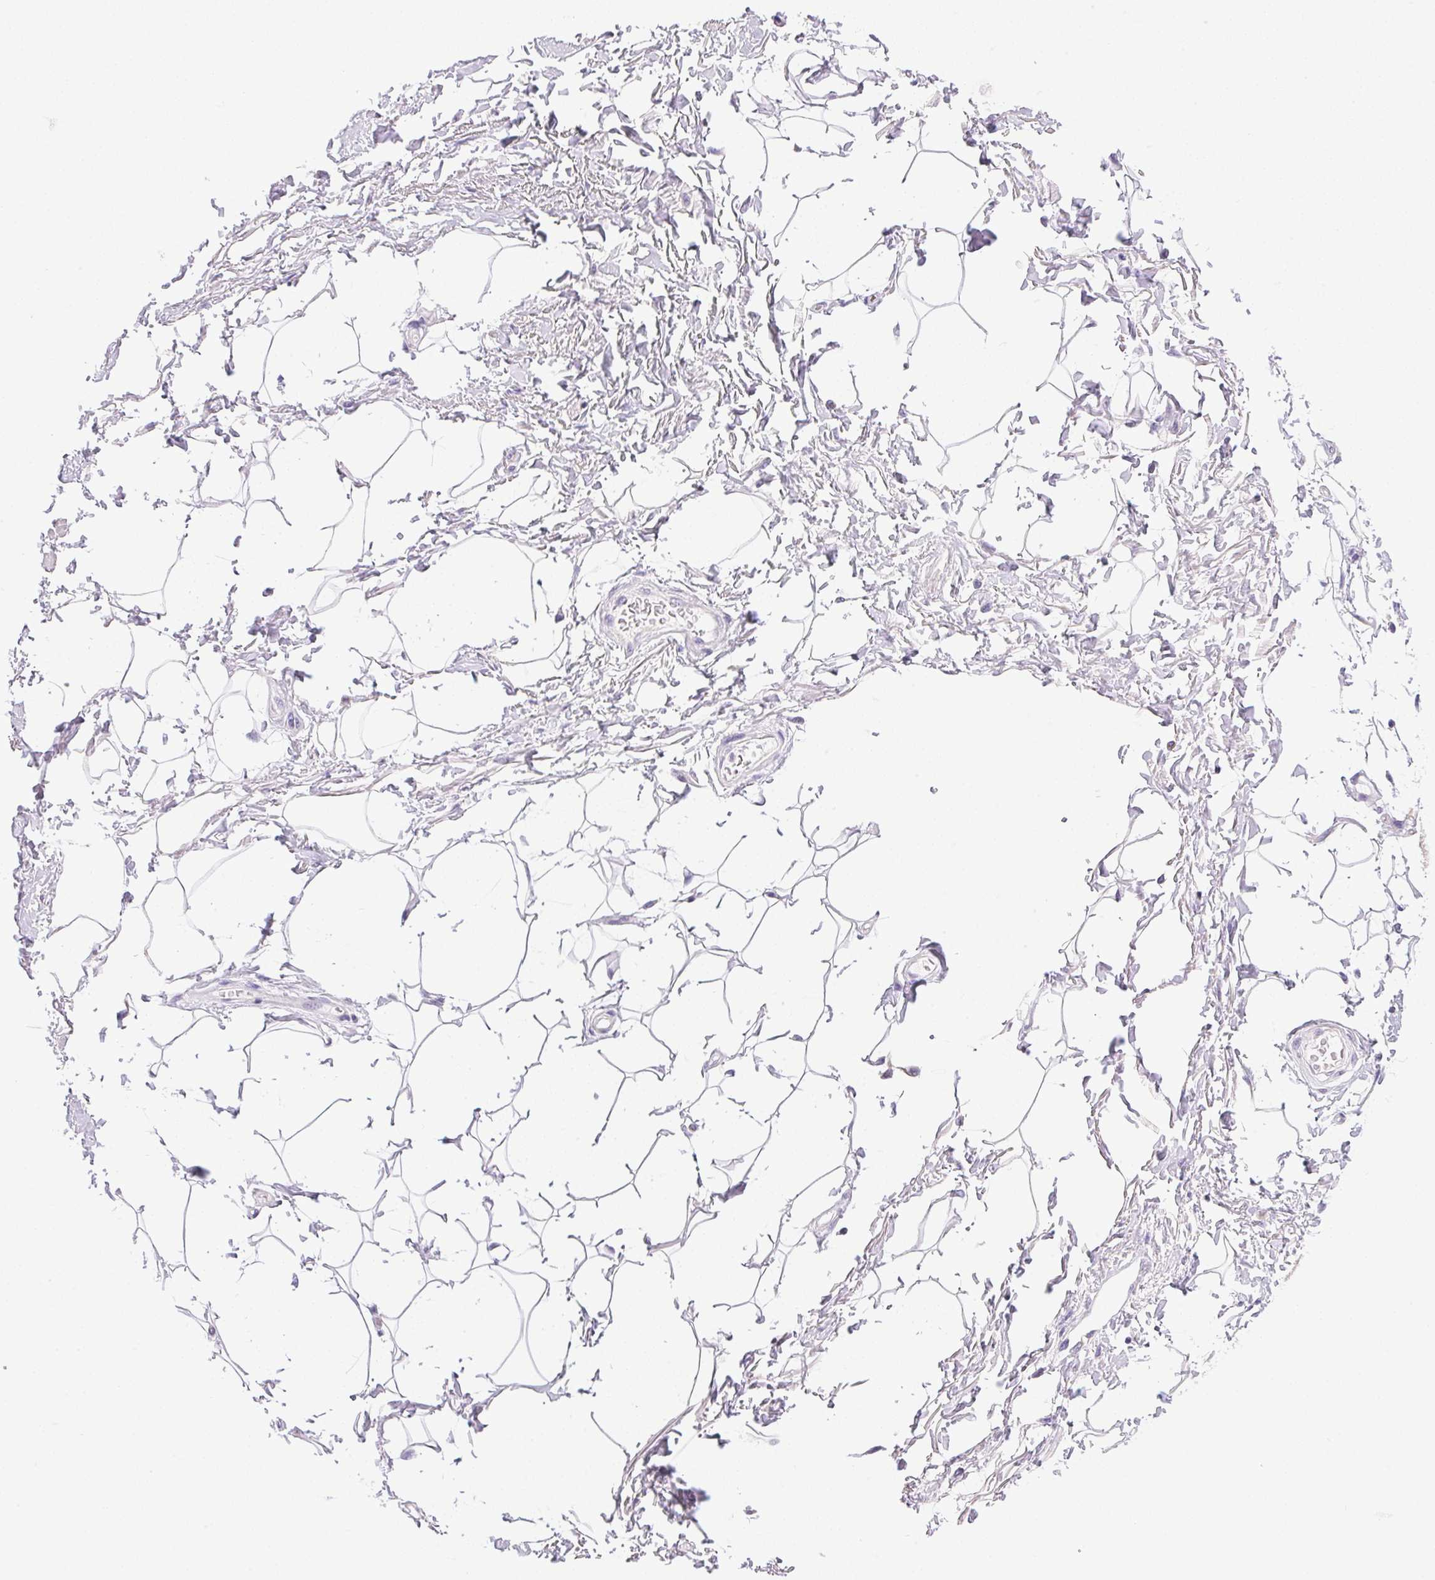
{"staining": {"intensity": "negative", "quantity": "none", "location": "none"}, "tissue": "adipose tissue", "cell_type": "Adipocytes", "image_type": "normal", "snomed": [{"axis": "morphology", "description": "Normal tissue, NOS"}, {"axis": "topography", "description": "Peripheral nerve tissue"}], "caption": "Immunohistochemical staining of unremarkable human adipose tissue displays no significant staining in adipocytes. (DAB immunohistochemistry with hematoxylin counter stain).", "gene": "ATP6V0A4", "patient": {"sex": "male", "age": 51}}